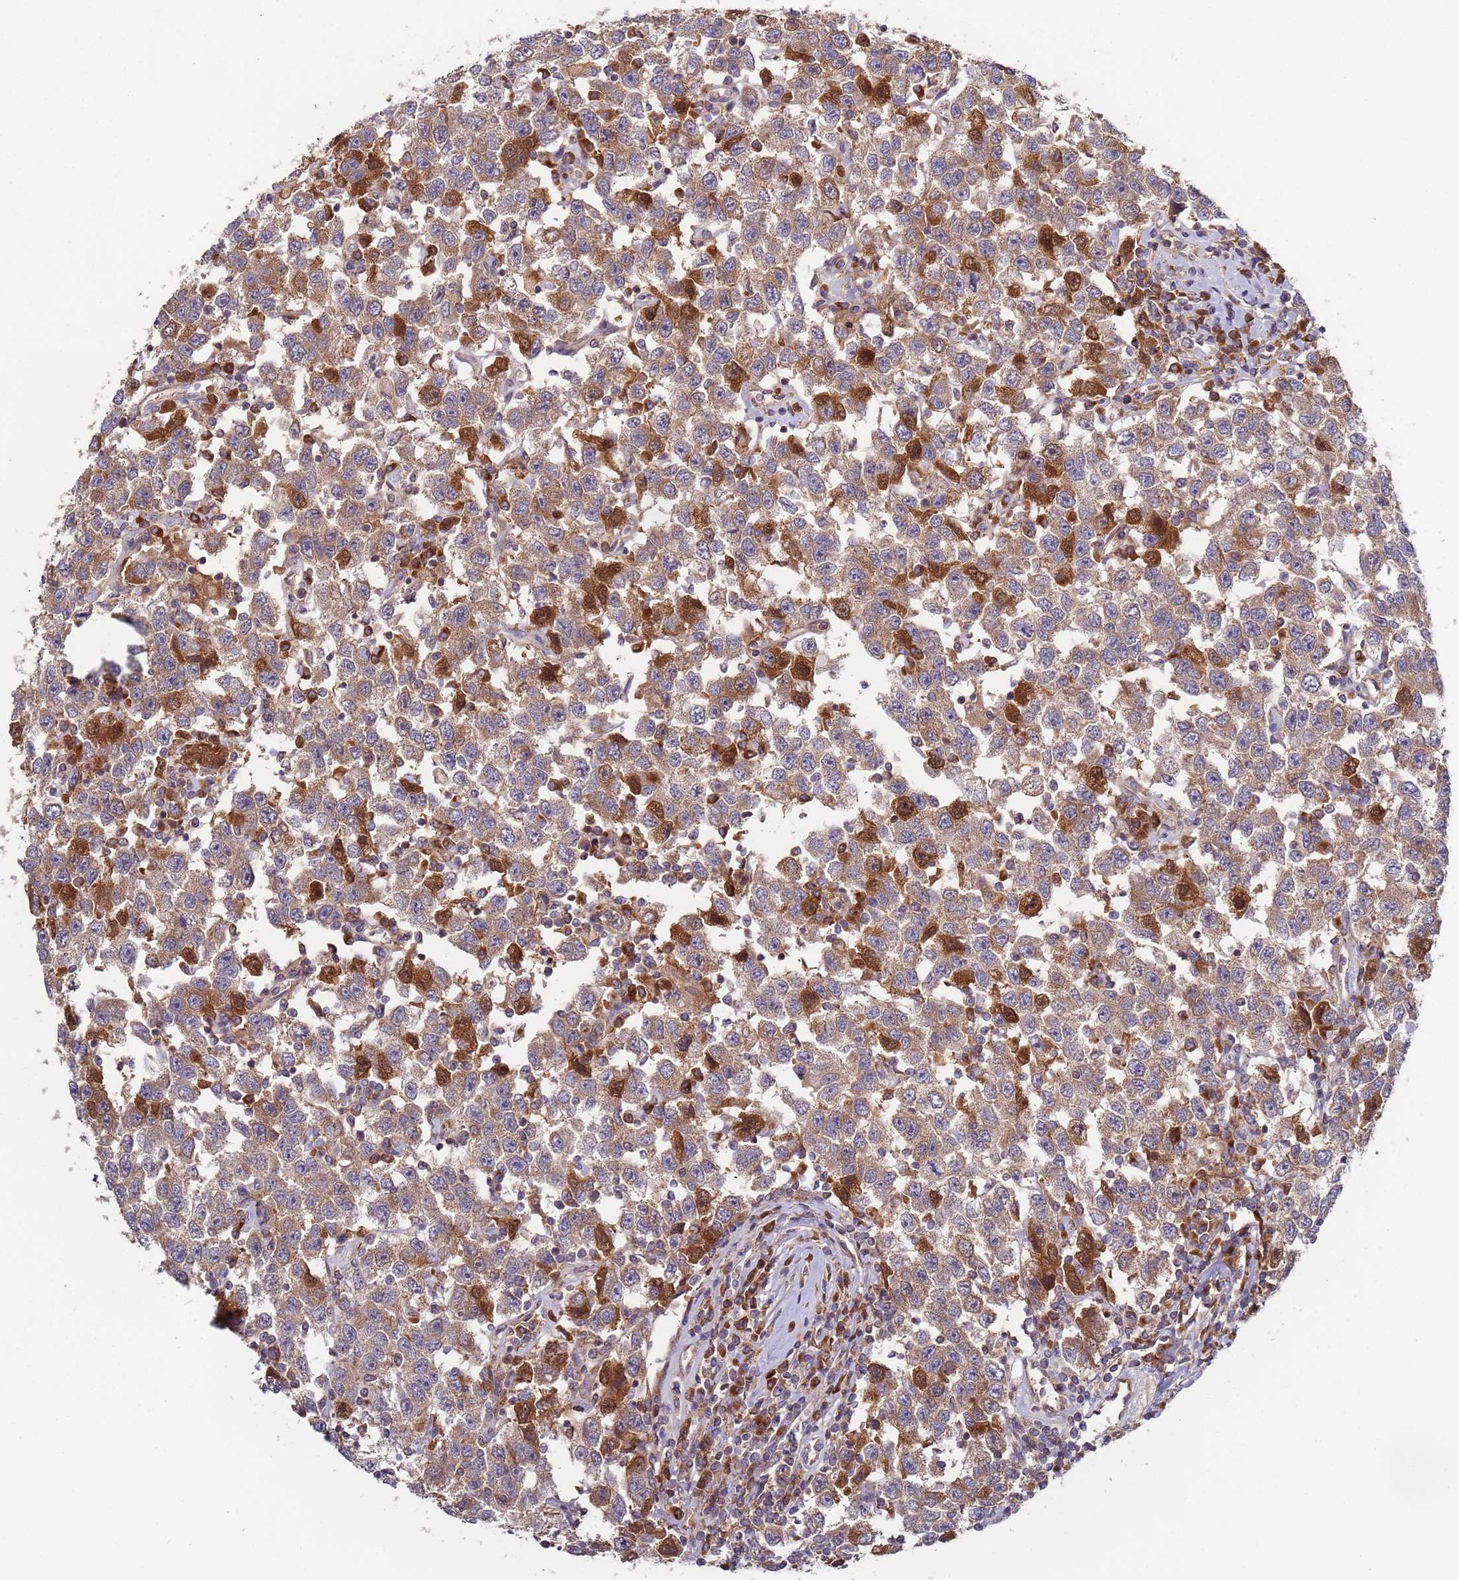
{"staining": {"intensity": "moderate", "quantity": ">75%", "location": "cytoplasmic/membranous"}, "tissue": "testis cancer", "cell_type": "Tumor cells", "image_type": "cancer", "snomed": [{"axis": "morphology", "description": "Seminoma, NOS"}, {"axis": "topography", "description": "Testis"}], "caption": "Immunohistochemistry (DAB) staining of testis cancer exhibits moderate cytoplasmic/membranous protein expression in about >75% of tumor cells.", "gene": "OR5A2", "patient": {"sex": "male", "age": 41}}